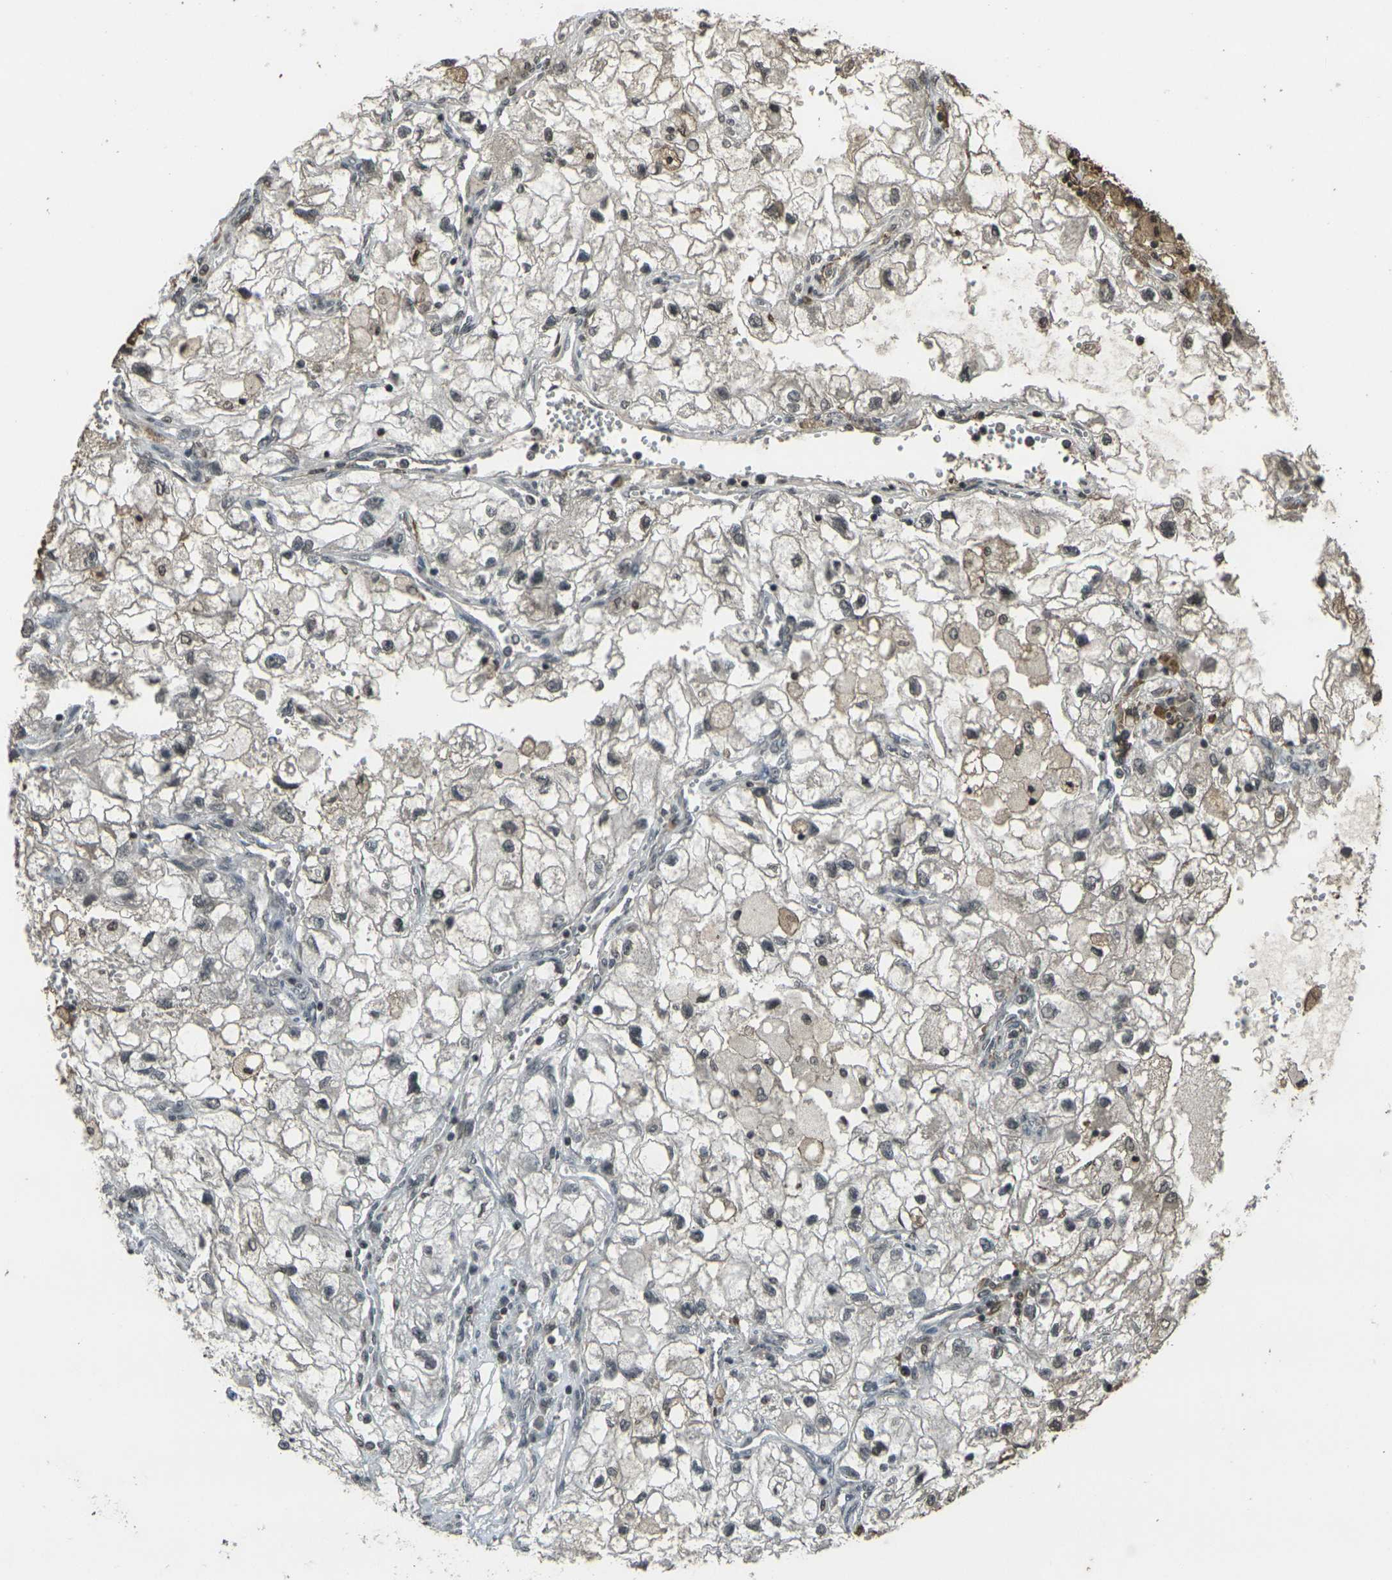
{"staining": {"intensity": "negative", "quantity": "none", "location": "none"}, "tissue": "renal cancer", "cell_type": "Tumor cells", "image_type": "cancer", "snomed": [{"axis": "morphology", "description": "Adenocarcinoma, NOS"}, {"axis": "topography", "description": "Kidney"}], "caption": "Tumor cells are negative for brown protein staining in renal cancer. (Stains: DAB (3,3'-diaminobenzidine) immunohistochemistry (IHC) with hematoxylin counter stain, Microscopy: brightfield microscopy at high magnification).", "gene": "PRPF8", "patient": {"sex": "female", "age": 70}}